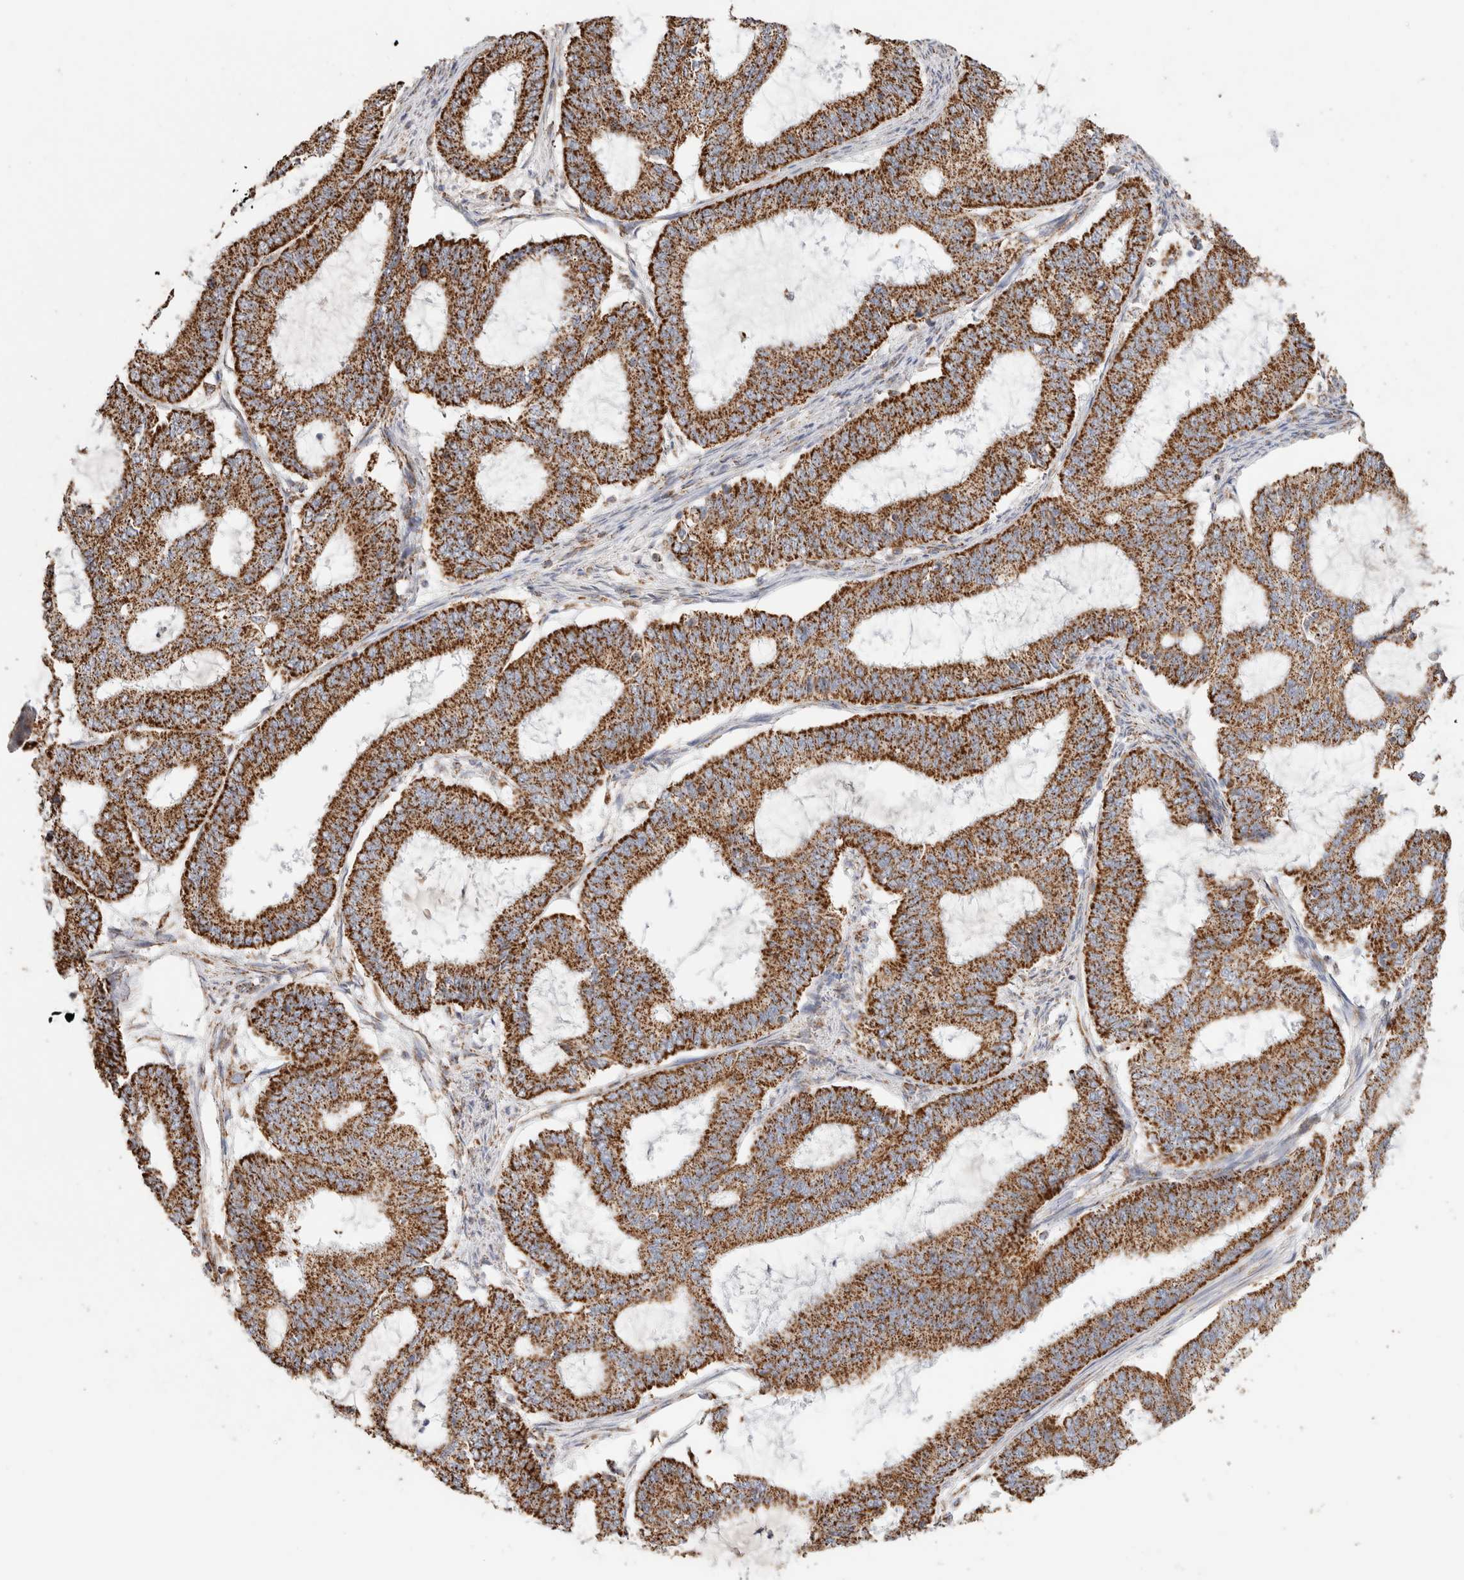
{"staining": {"intensity": "strong", "quantity": ">75%", "location": "cytoplasmic/membranous"}, "tissue": "endometrial cancer", "cell_type": "Tumor cells", "image_type": "cancer", "snomed": [{"axis": "morphology", "description": "Adenocarcinoma, NOS"}, {"axis": "topography", "description": "Endometrium"}], "caption": "Immunohistochemical staining of human endometrial cancer (adenocarcinoma) reveals strong cytoplasmic/membranous protein expression in about >75% of tumor cells.", "gene": "C1QBP", "patient": {"sex": "female", "age": 51}}